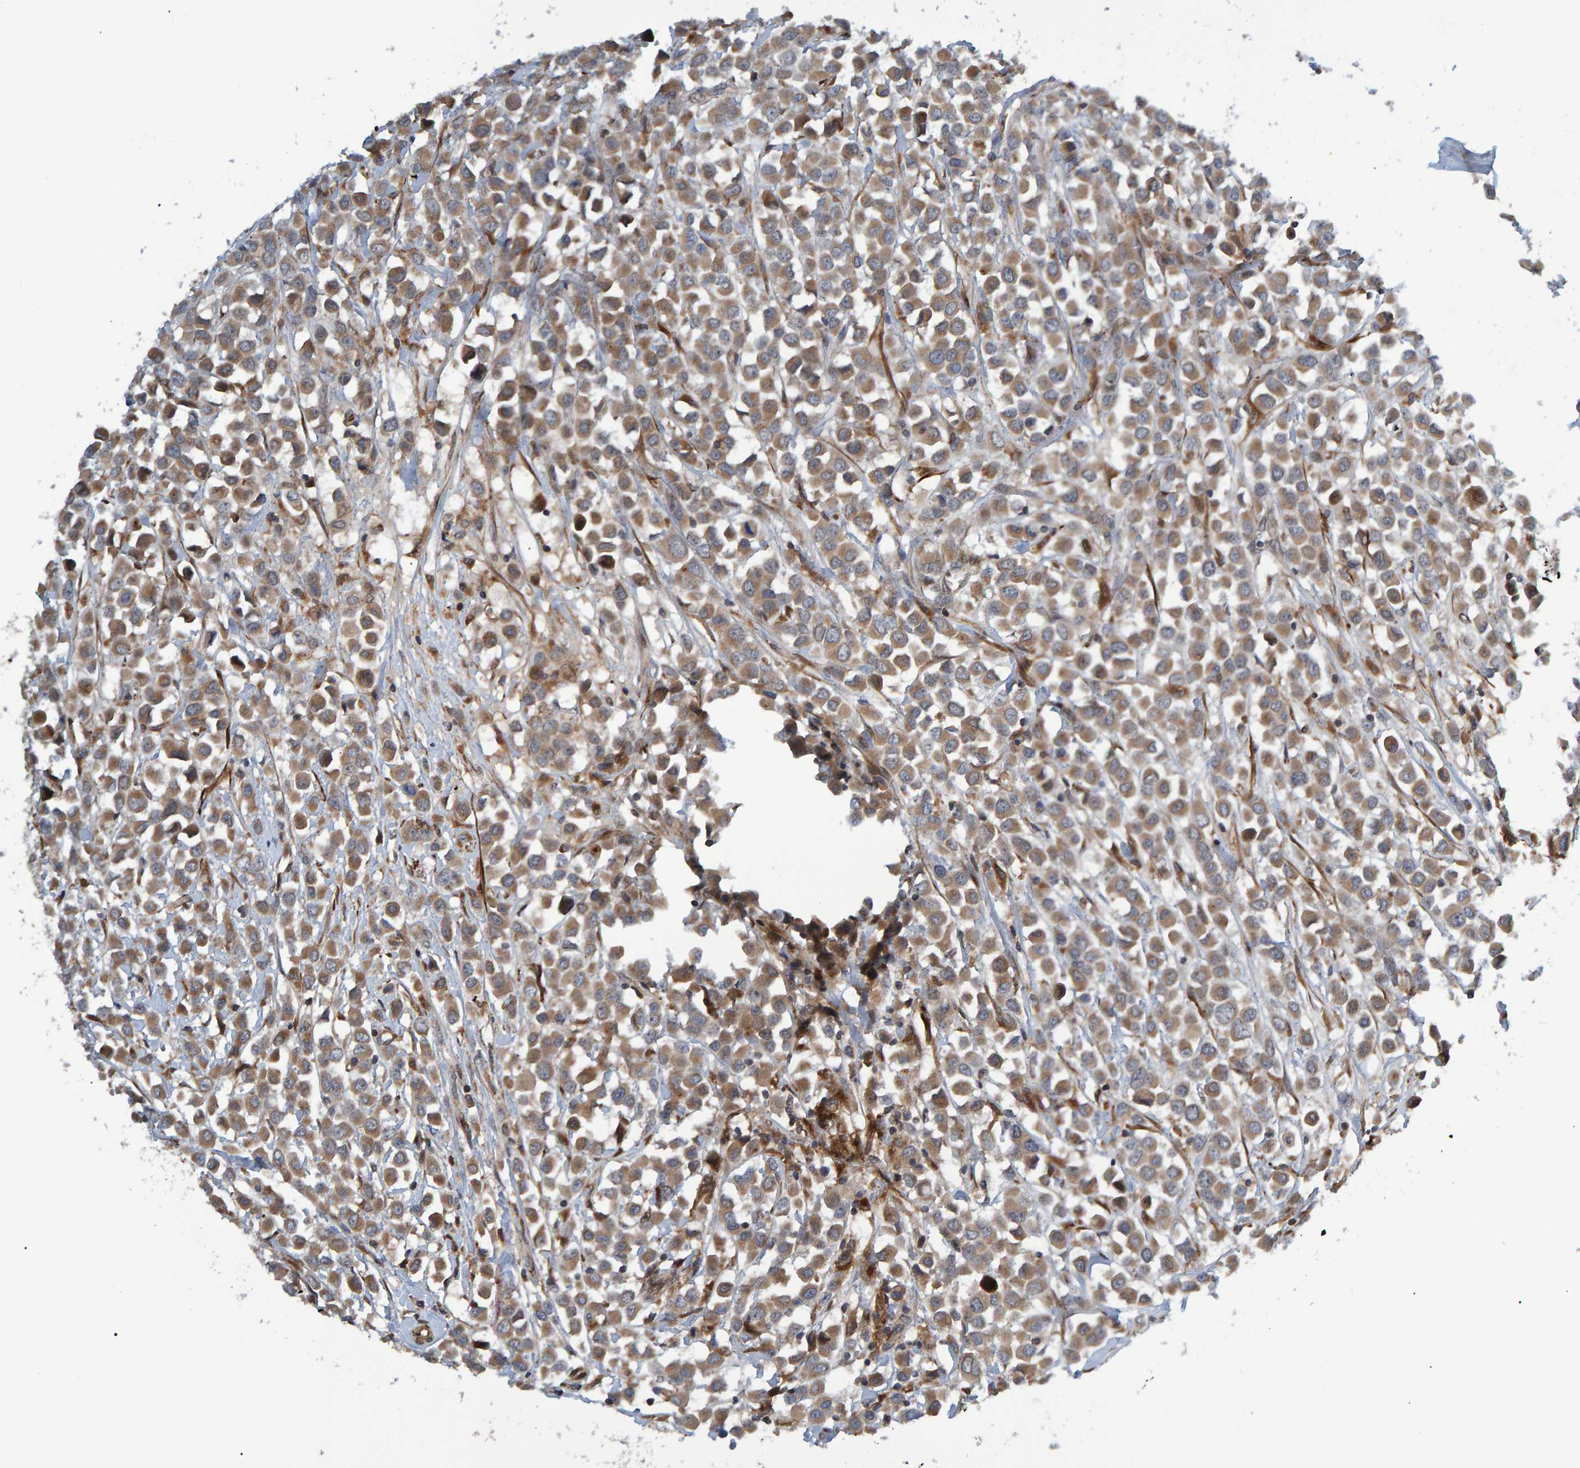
{"staining": {"intensity": "moderate", "quantity": ">75%", "location": "cytoplasmic/membranous"}, "tissue": "breast cancer", "cell_type": "Tumor cells", "image_type": "cancer", "snomed": [{"axis": "morphology", "description": "Duct carcinoma"}, {"axis": "topography", "description": "Breast"}], "caption": "Breast invasive ductal carcinoma stained with a protein marker reveals moderate staining in tumor cells.", "gene": "ATP6V1H", "patient": {"sex": "female", "age": 61}}